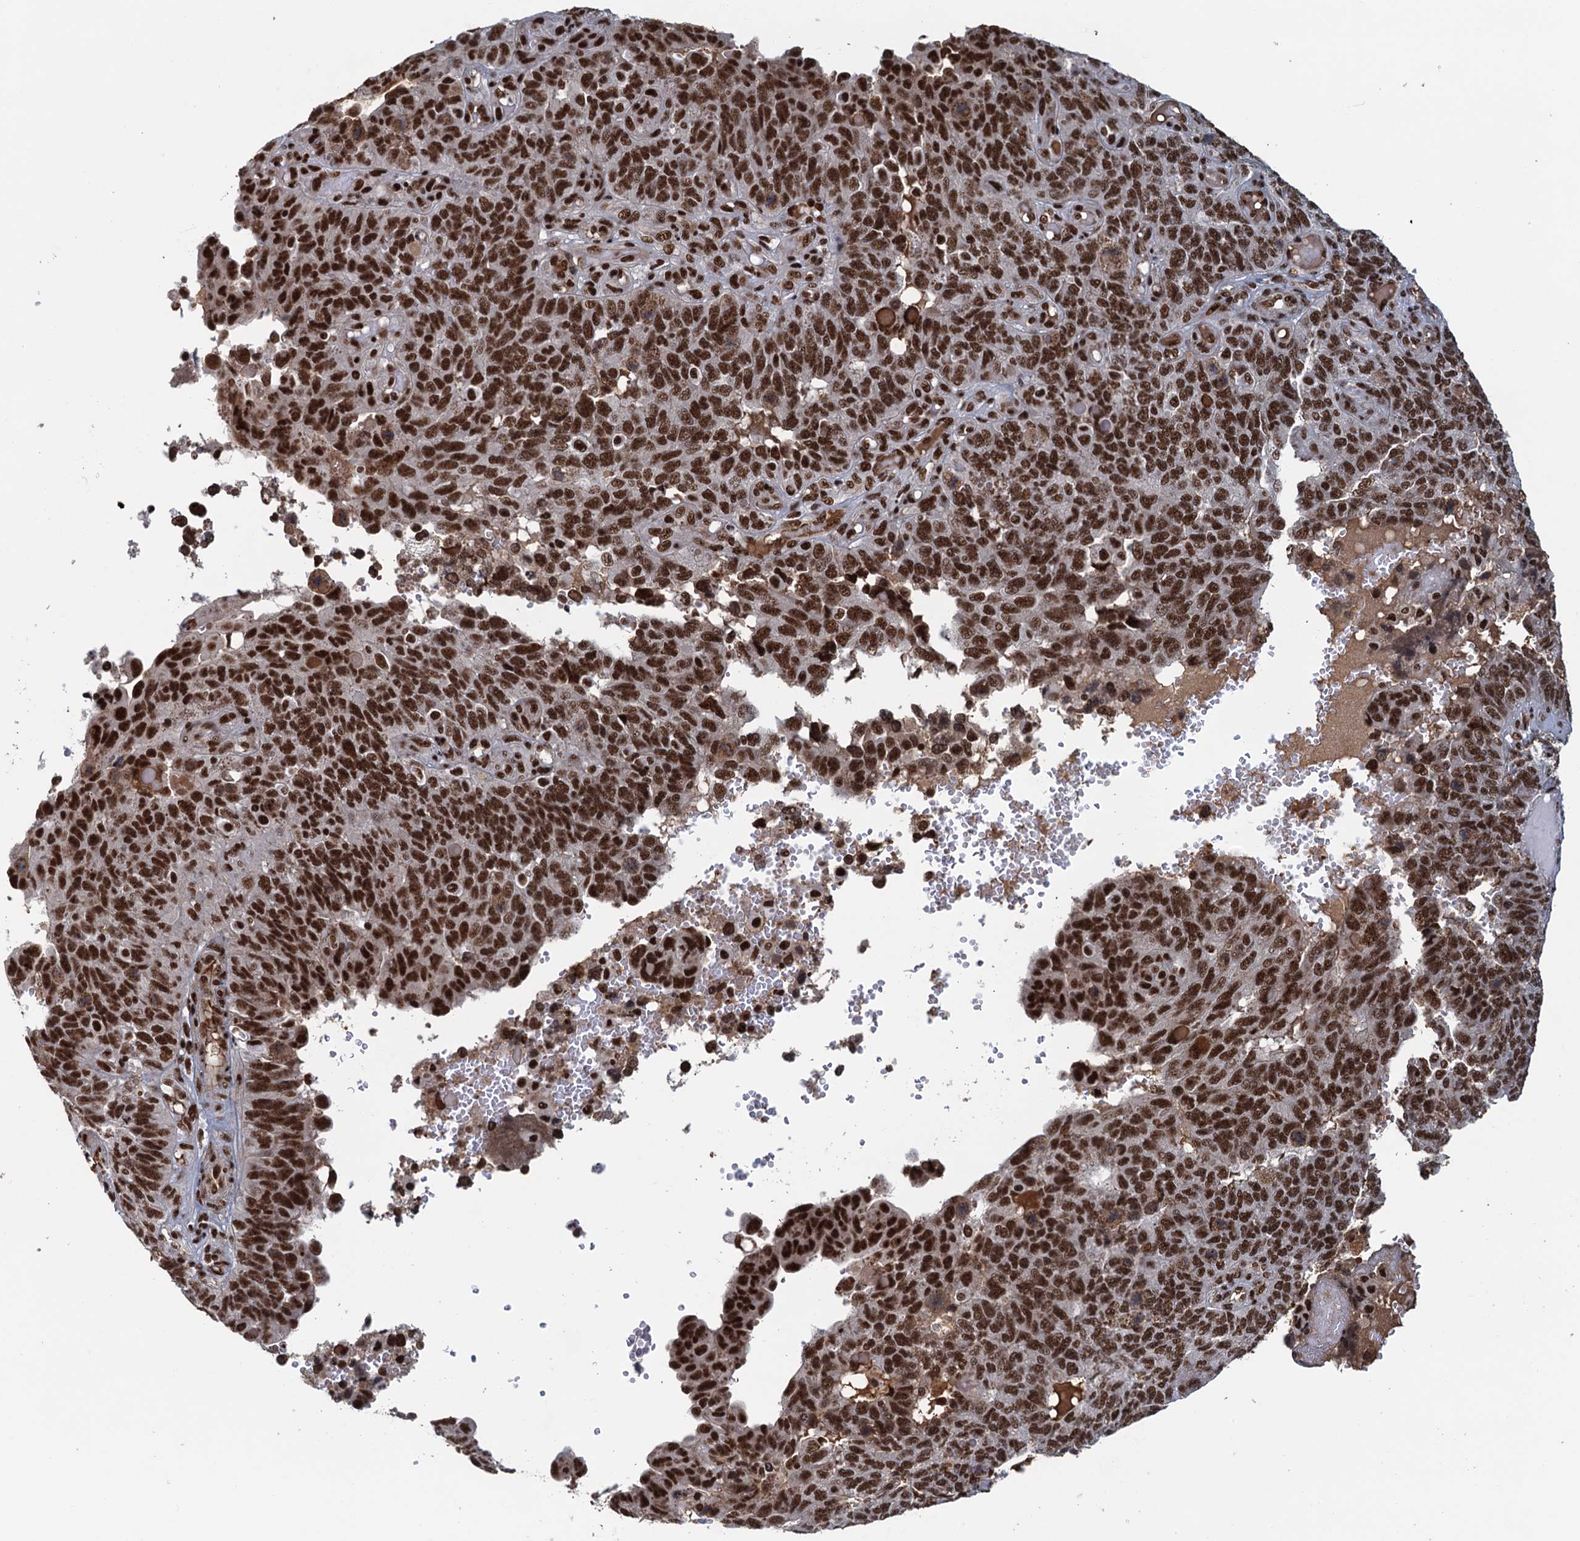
{"staining": {"intensity": "strong", "quantity": ">75%", "location": "nuclear"}, "tissue": "endometrial cancer", "cell_type": "Tumor cells", "image_type": "cancer", "snomed": [{"axis": "morphology", "description": "Adenocarcinoma, NOS"}, {"axis": "topography", "description": "Endometrium"}], "caption": "Adenocarcinoma (endometrial) stained with DAB immunohistochemistry (IHC) shows high levels of strong nuclear expression in about >75% of tumor cells.", "gene": "ZC3H18", "patient": {"sex": "female", "age": 66}}